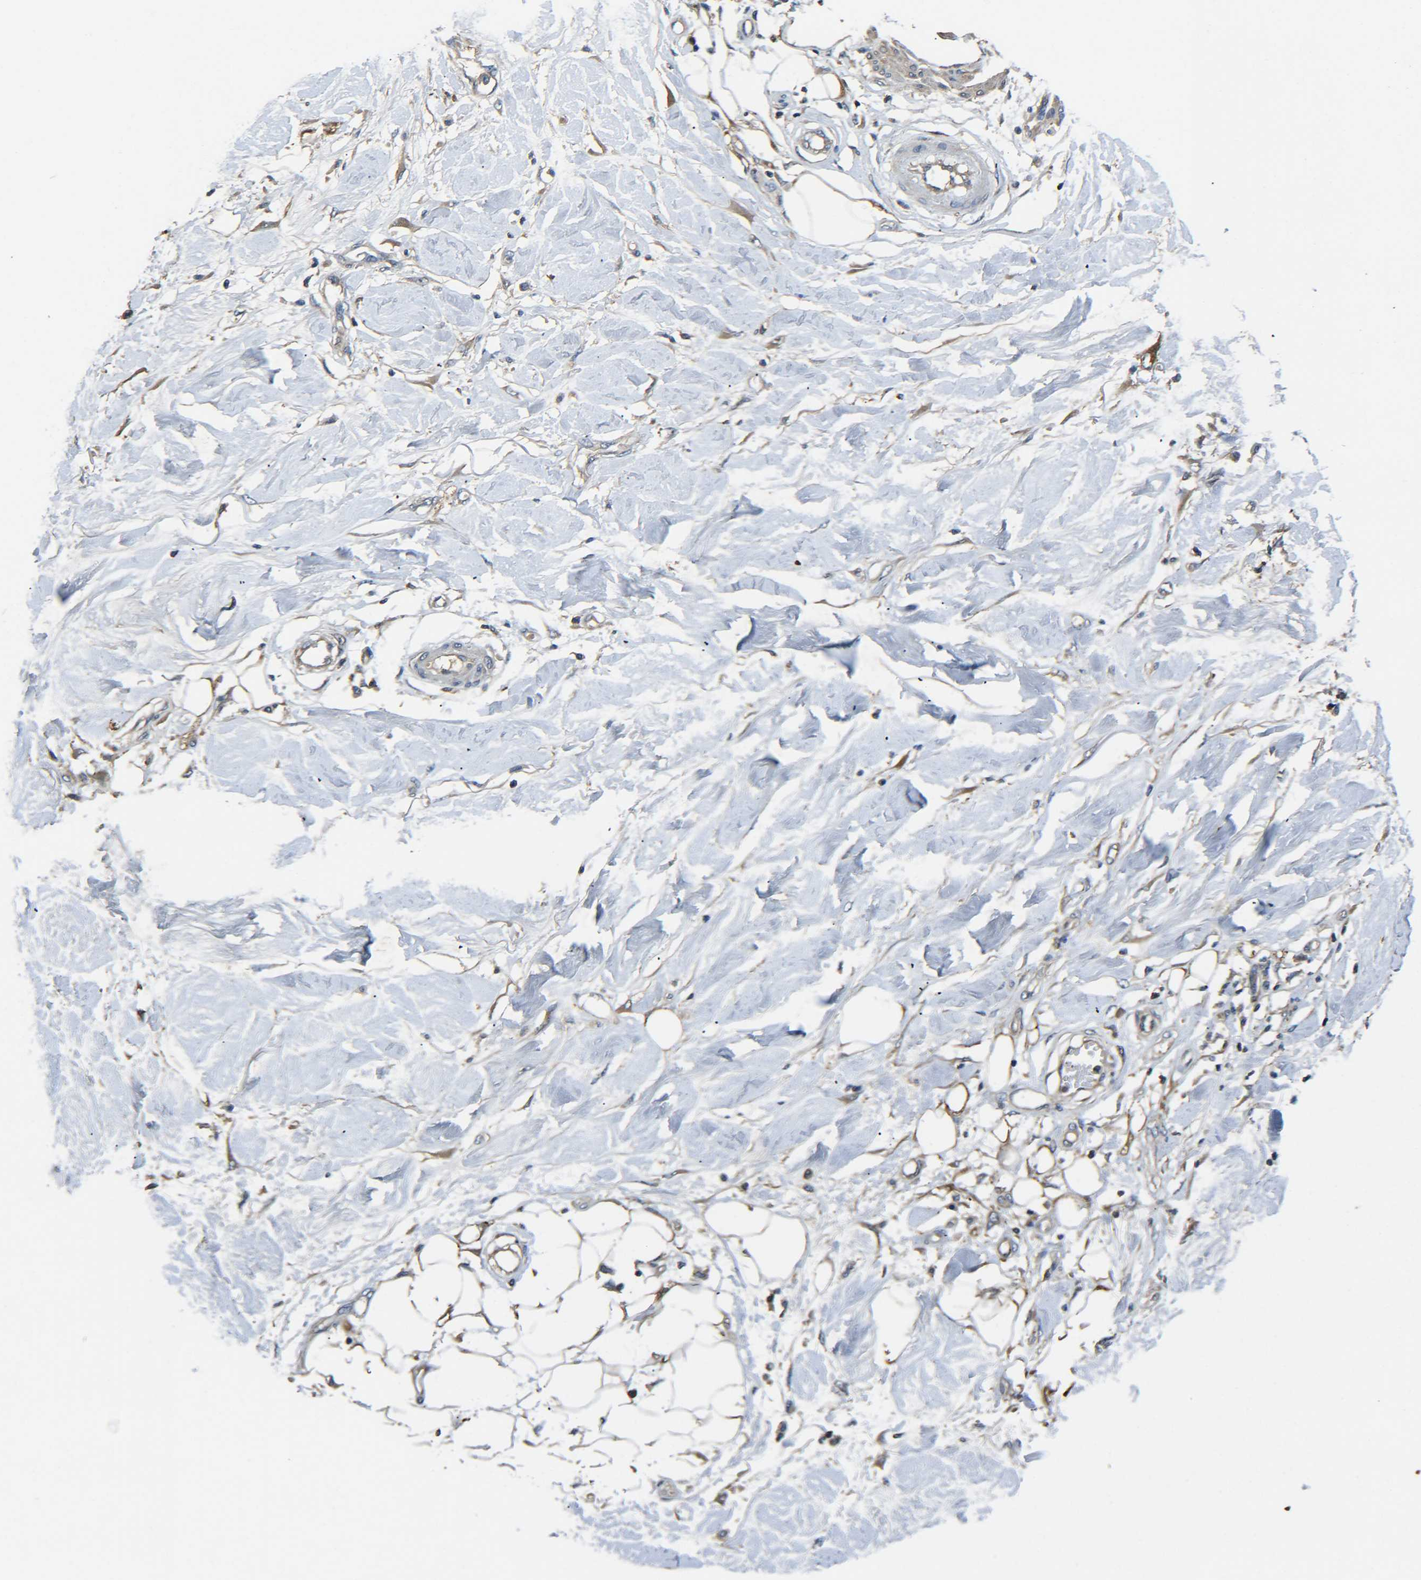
{"staining": {"intensity": "moderate", "quantity": ">75%", "location": "cytoplasmic/membranous"}, "tissue": "adipose tissue", "cell_type": "Adipocytes", "image_type": "normal", "snomed": [{"axis": "morphology", "description": "Normal tissue, NOS"}, {"axis": "morphology", "description": "Squamous cell carcinoma, NOS"}, {"axis": "topography", "description": "Skin"}, {"axis": "topography", "description": "Peripheral nerve tissue"}], "caption": "The photomicrograph exhibits a brown stain indicating the presence of a protein in the cytoplasmic/membranous of adipocytes in adipose tissue. The staining is performed using DAB brown chromogen to label protein expression. The nuclei are counter-stained blue using hematoxylin.", "gene": "PREB", "patient": {"sex": "male", "age": 83}}